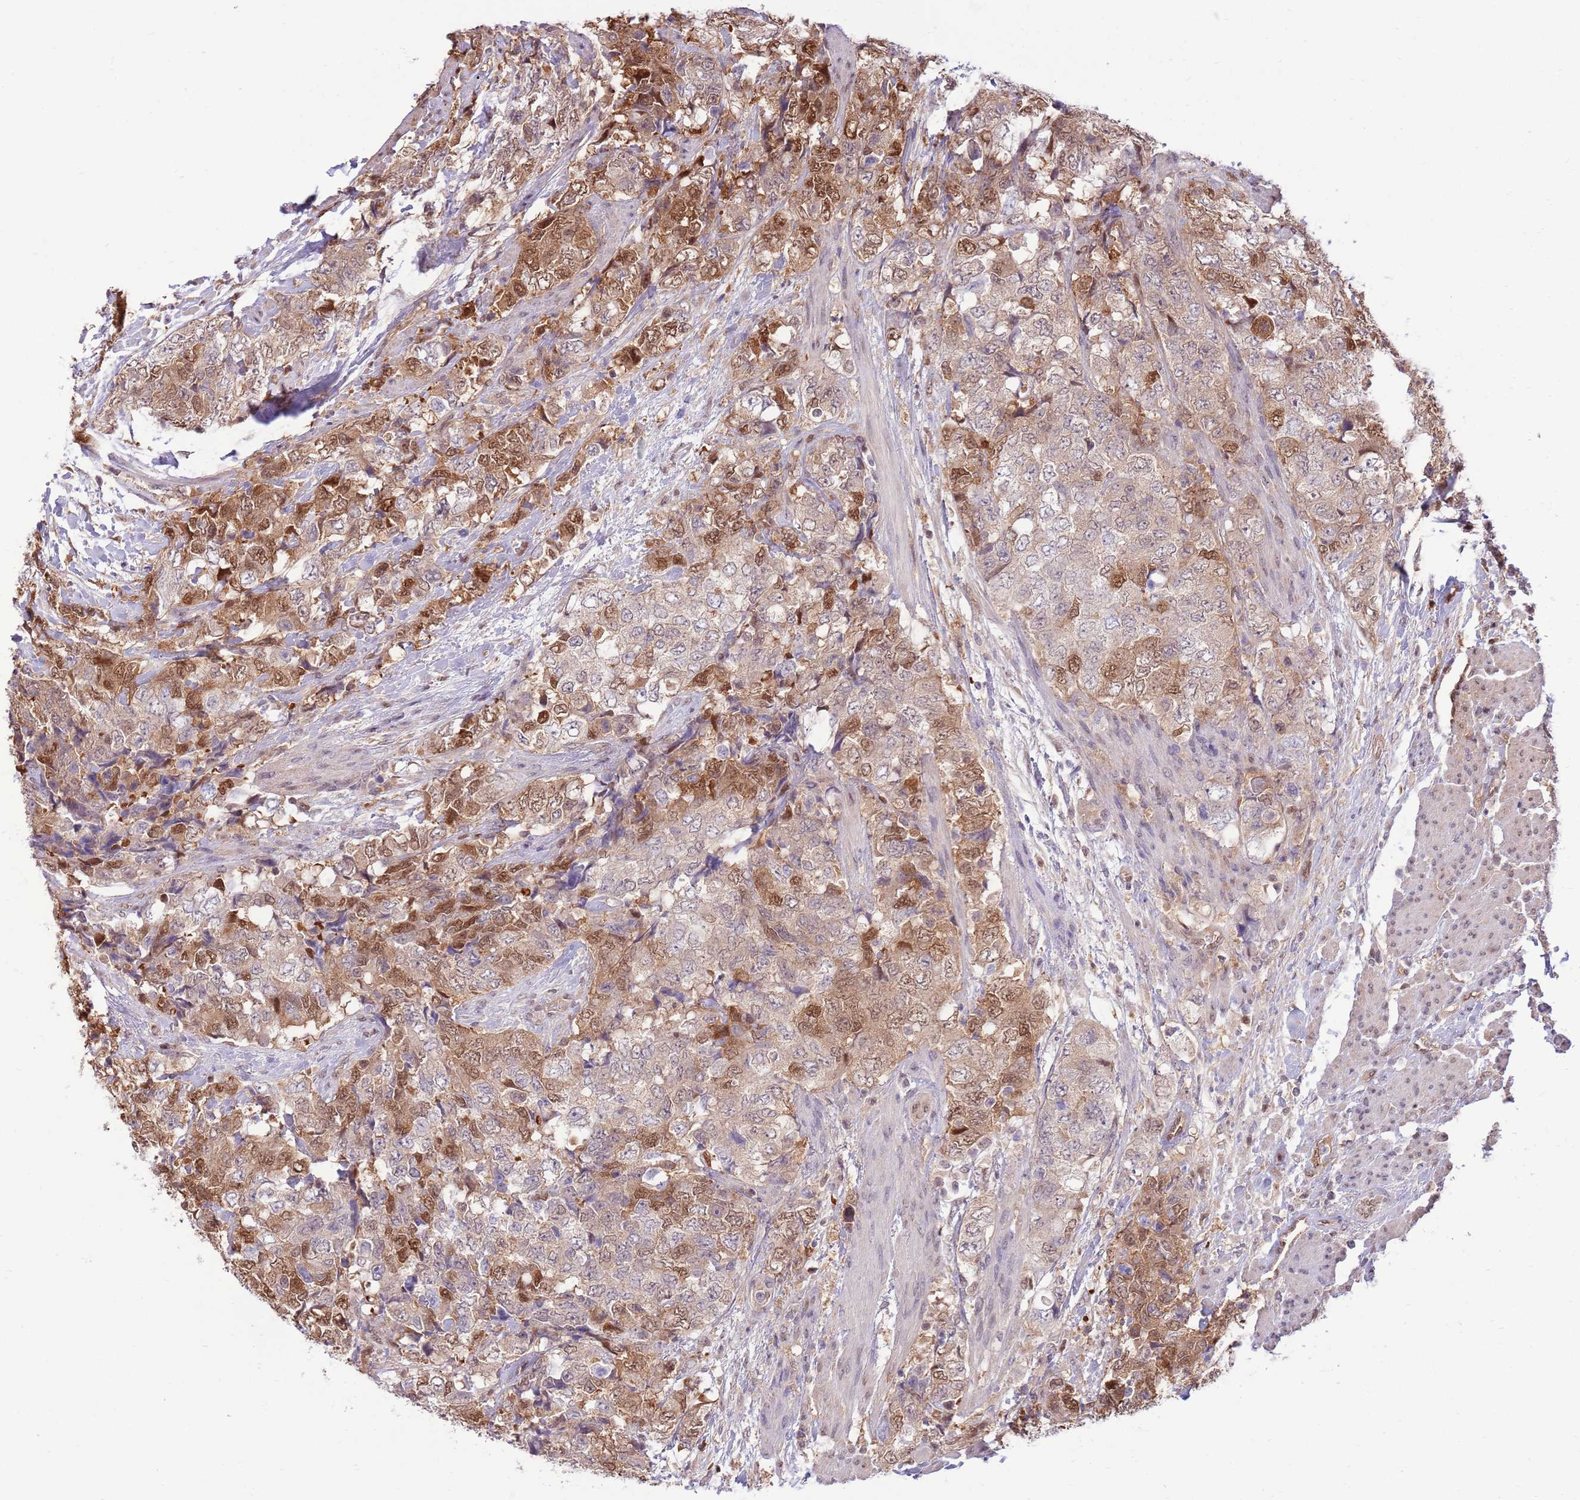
{"staining": {"intensity": "moderate", "quantity": "25%-75%", "location": "cytoplasmic/membranous,nuclear"}, "tissue": "urothelial cancer", "cell_type": "Tumor cells", "image_type": "cancer", "snomed": [{"axis": "morphology", "description": "Urothelial carcinoma, High grade"}, {"axis": "topography", "description": "Urinary bladder"}], "caption": "Moderate cytoplasmic/membranous and nuclear protein positivity is appreciated in approximately 25%-75% of tumor cells in urothelial cancer. The staining is performed using DAB (3,3'-diaminobenzidine) brown chromogen to label protein expression. The nuclei are counter-stained blue using hematoxylin.", "gene": "NSFL1C", "patient": {"sex": "female", "age": 78}}